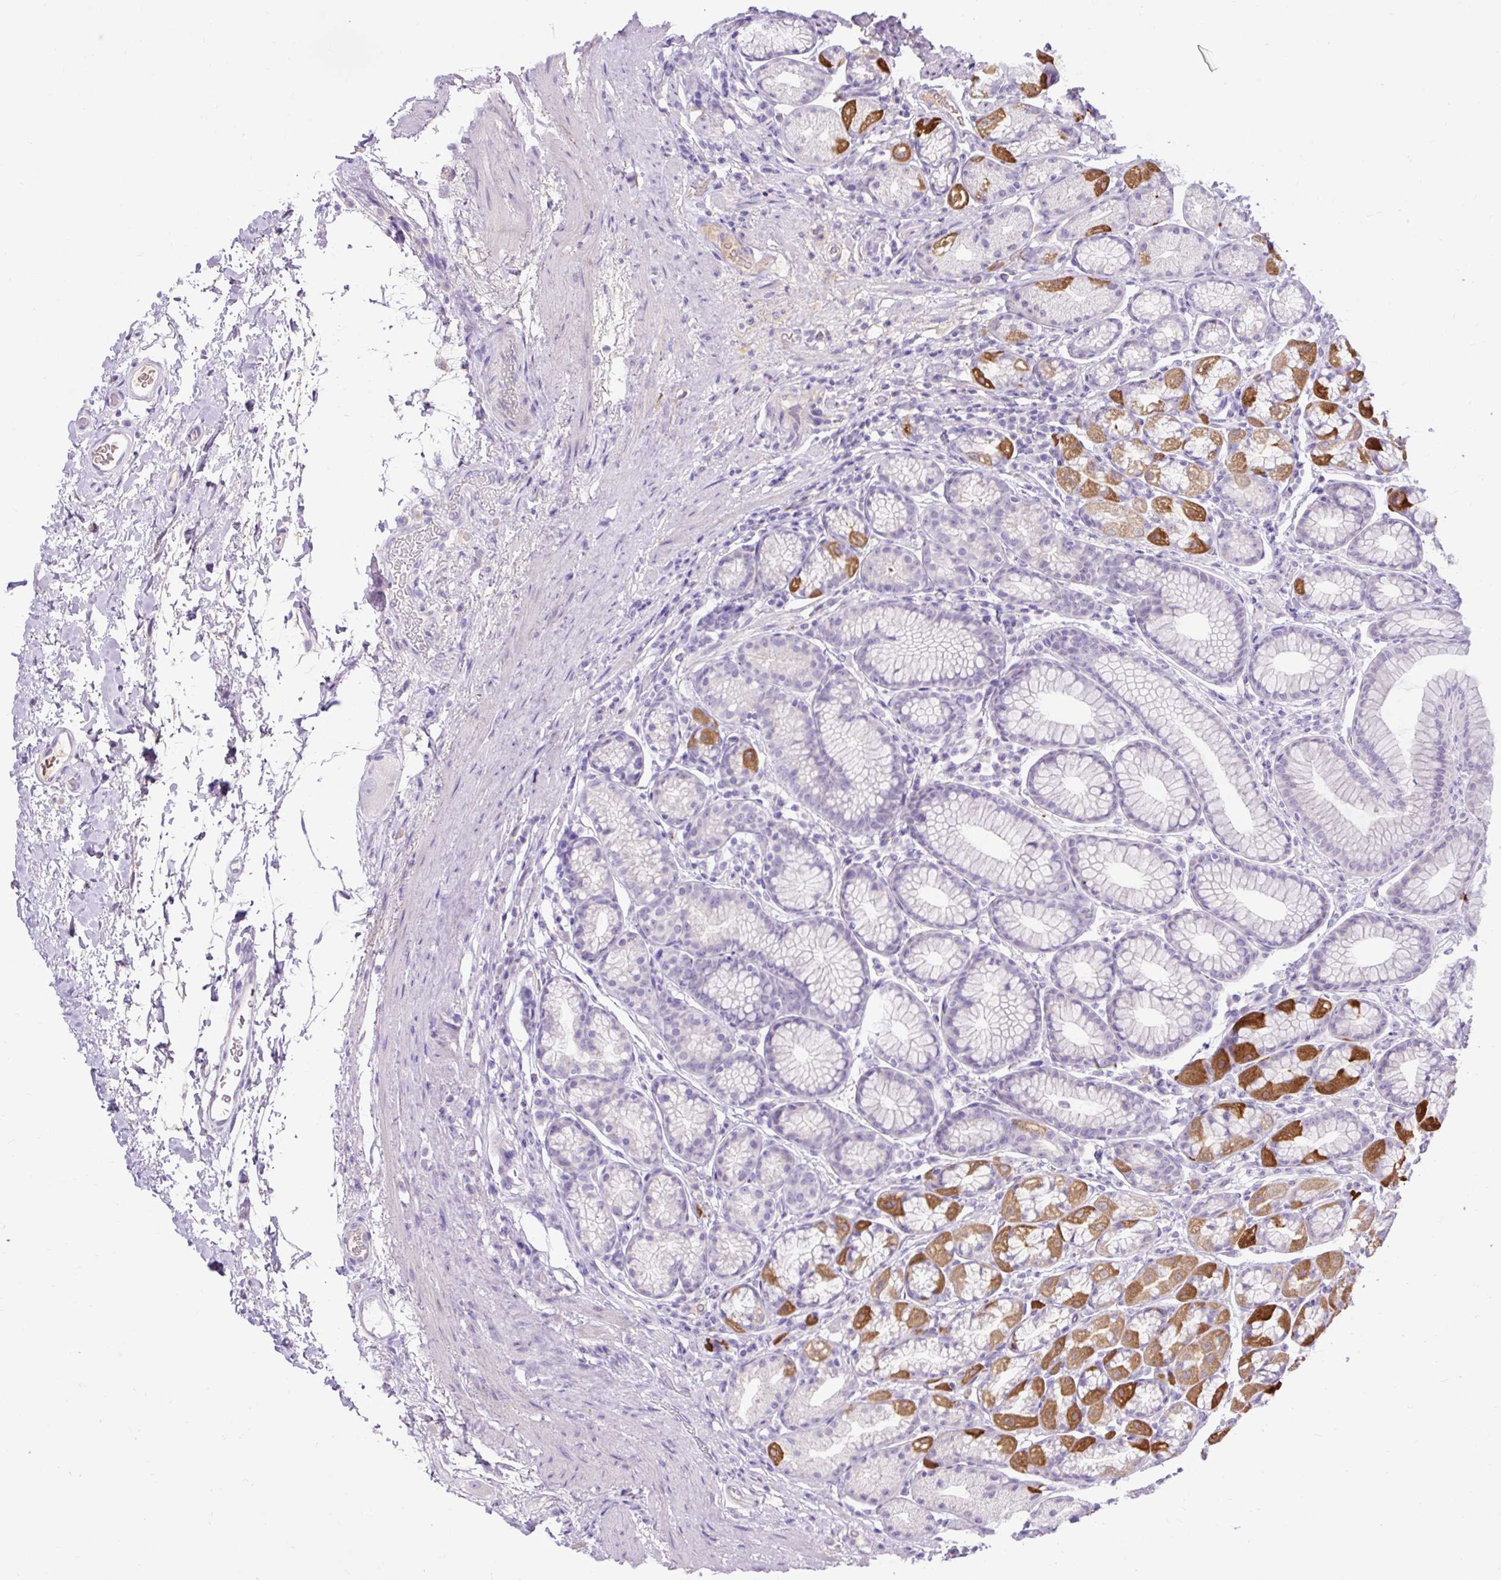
{"staining": {"intensity": "strong", "quantity": "25%-75%", "location": "cytoplasmic/membranous"}, "tissue": "stomach", "cell_type": "Glandular cells", "image_type": "normal", "snomed": [{"axis": "morphology", "description": "Normal tissue, NOS"}, {"axis": "topography", "description": "Stomach, lower"}], "caption": "Protein staining of unremarkable stomach exhibits strong cytoplasmic/membranous expression in approximately 25%-75% of glandular cells. (DAB IHC, brown staining for protein, blue staining for nuclei).", "gene": "SPTBN5", "patient": {"sex": "male", "age": 67}}